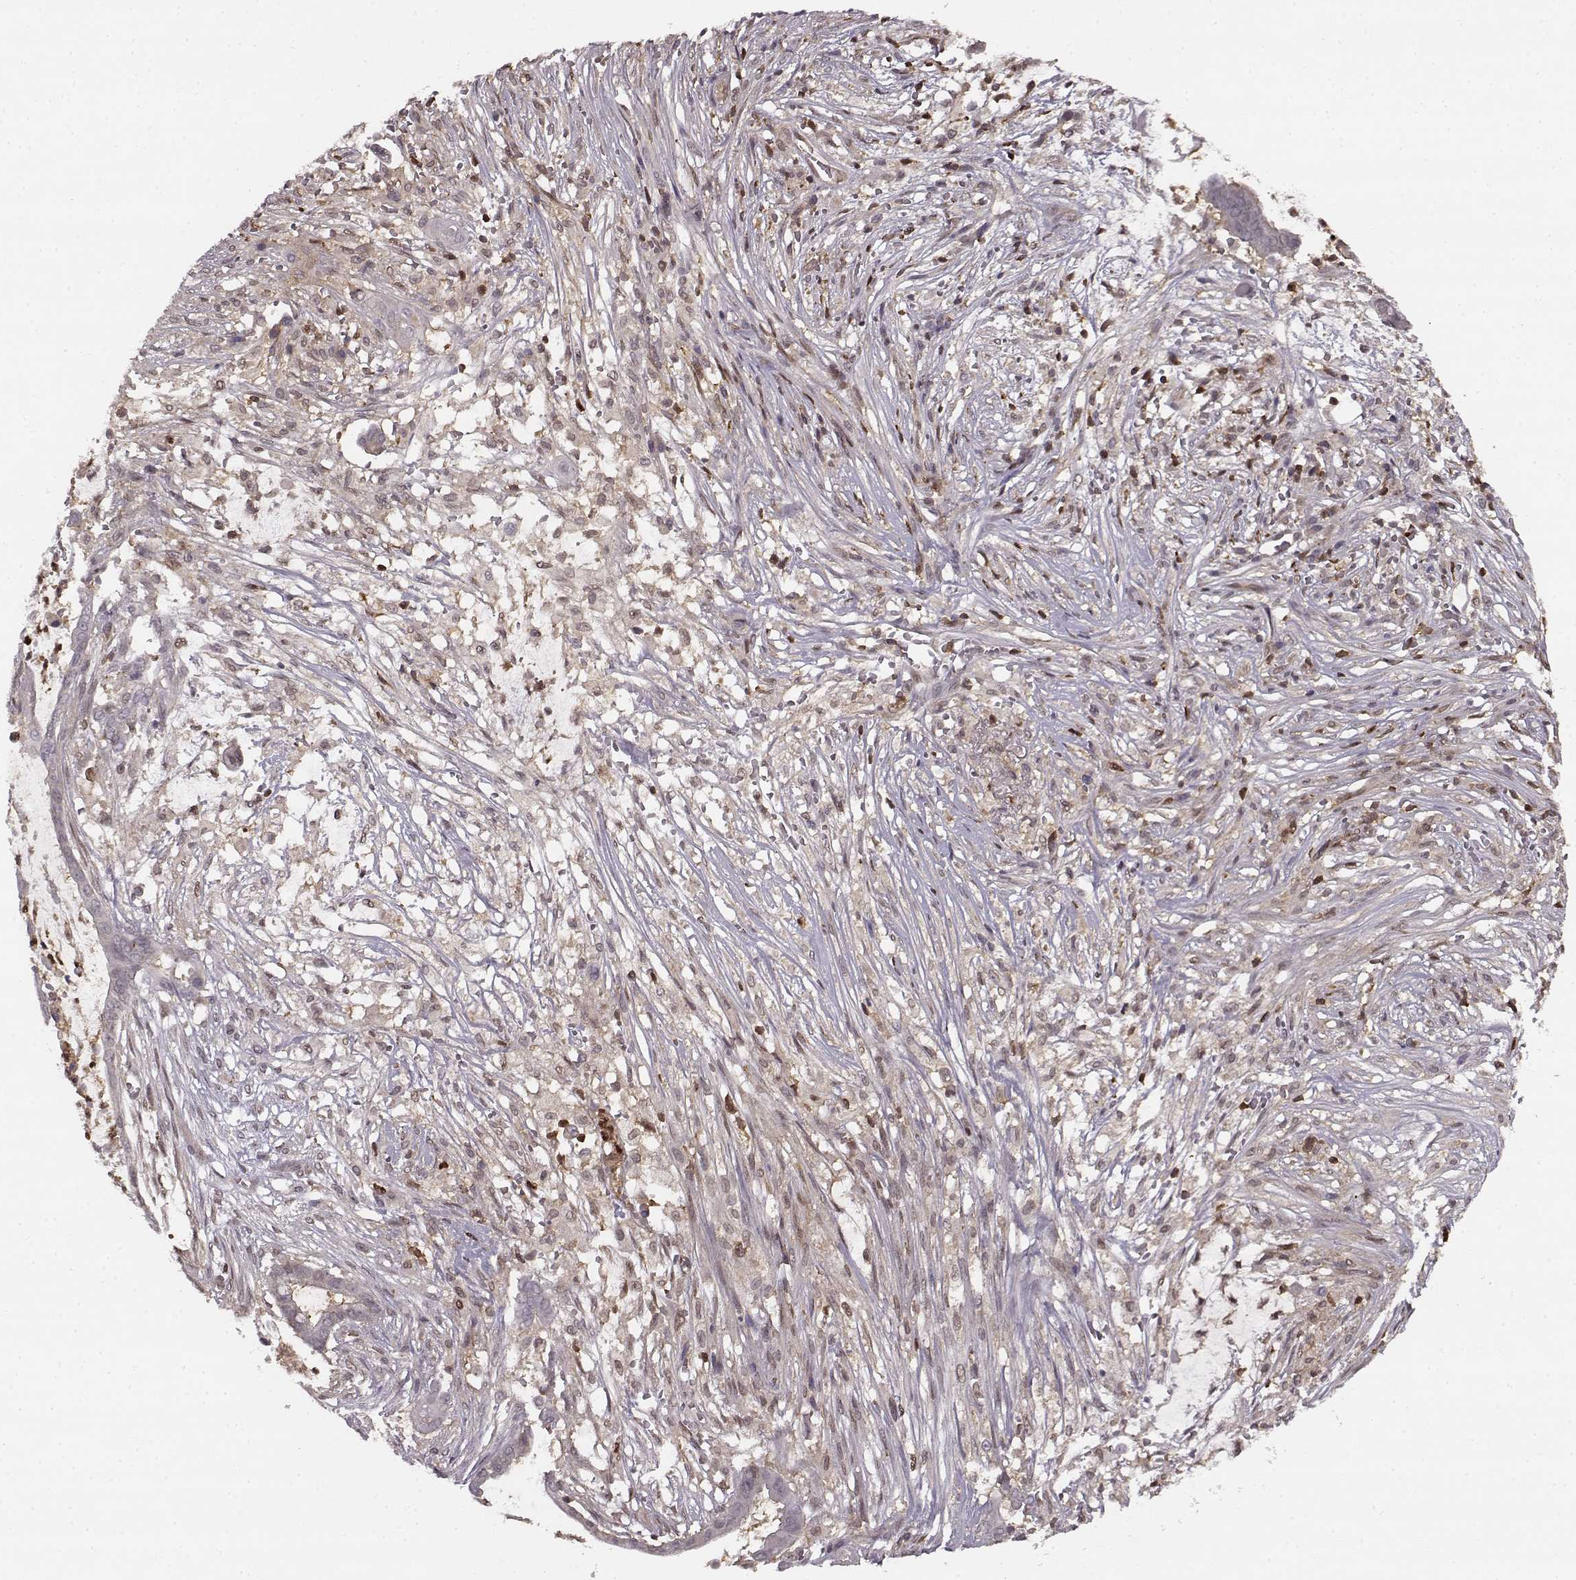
{"staining": {"intensity": "negative", "quantity": "none", "location": "none"}, "tissue": "pancreatic cancer", "cell_type": "Tumor cells", "image_type": "cancer", "snomed": [{"axis": "morphology", "description": "Adenocarcinoma, NOS"}, {"axis": "topography", "description": "Pancreas"}], "caption": "Immunohistochemistry of adenocarcinoma (pancreatic) reveals no staining in tumor cells.", "gene": "MFSD1", "patient": {"sex": "male", "age": 61}}